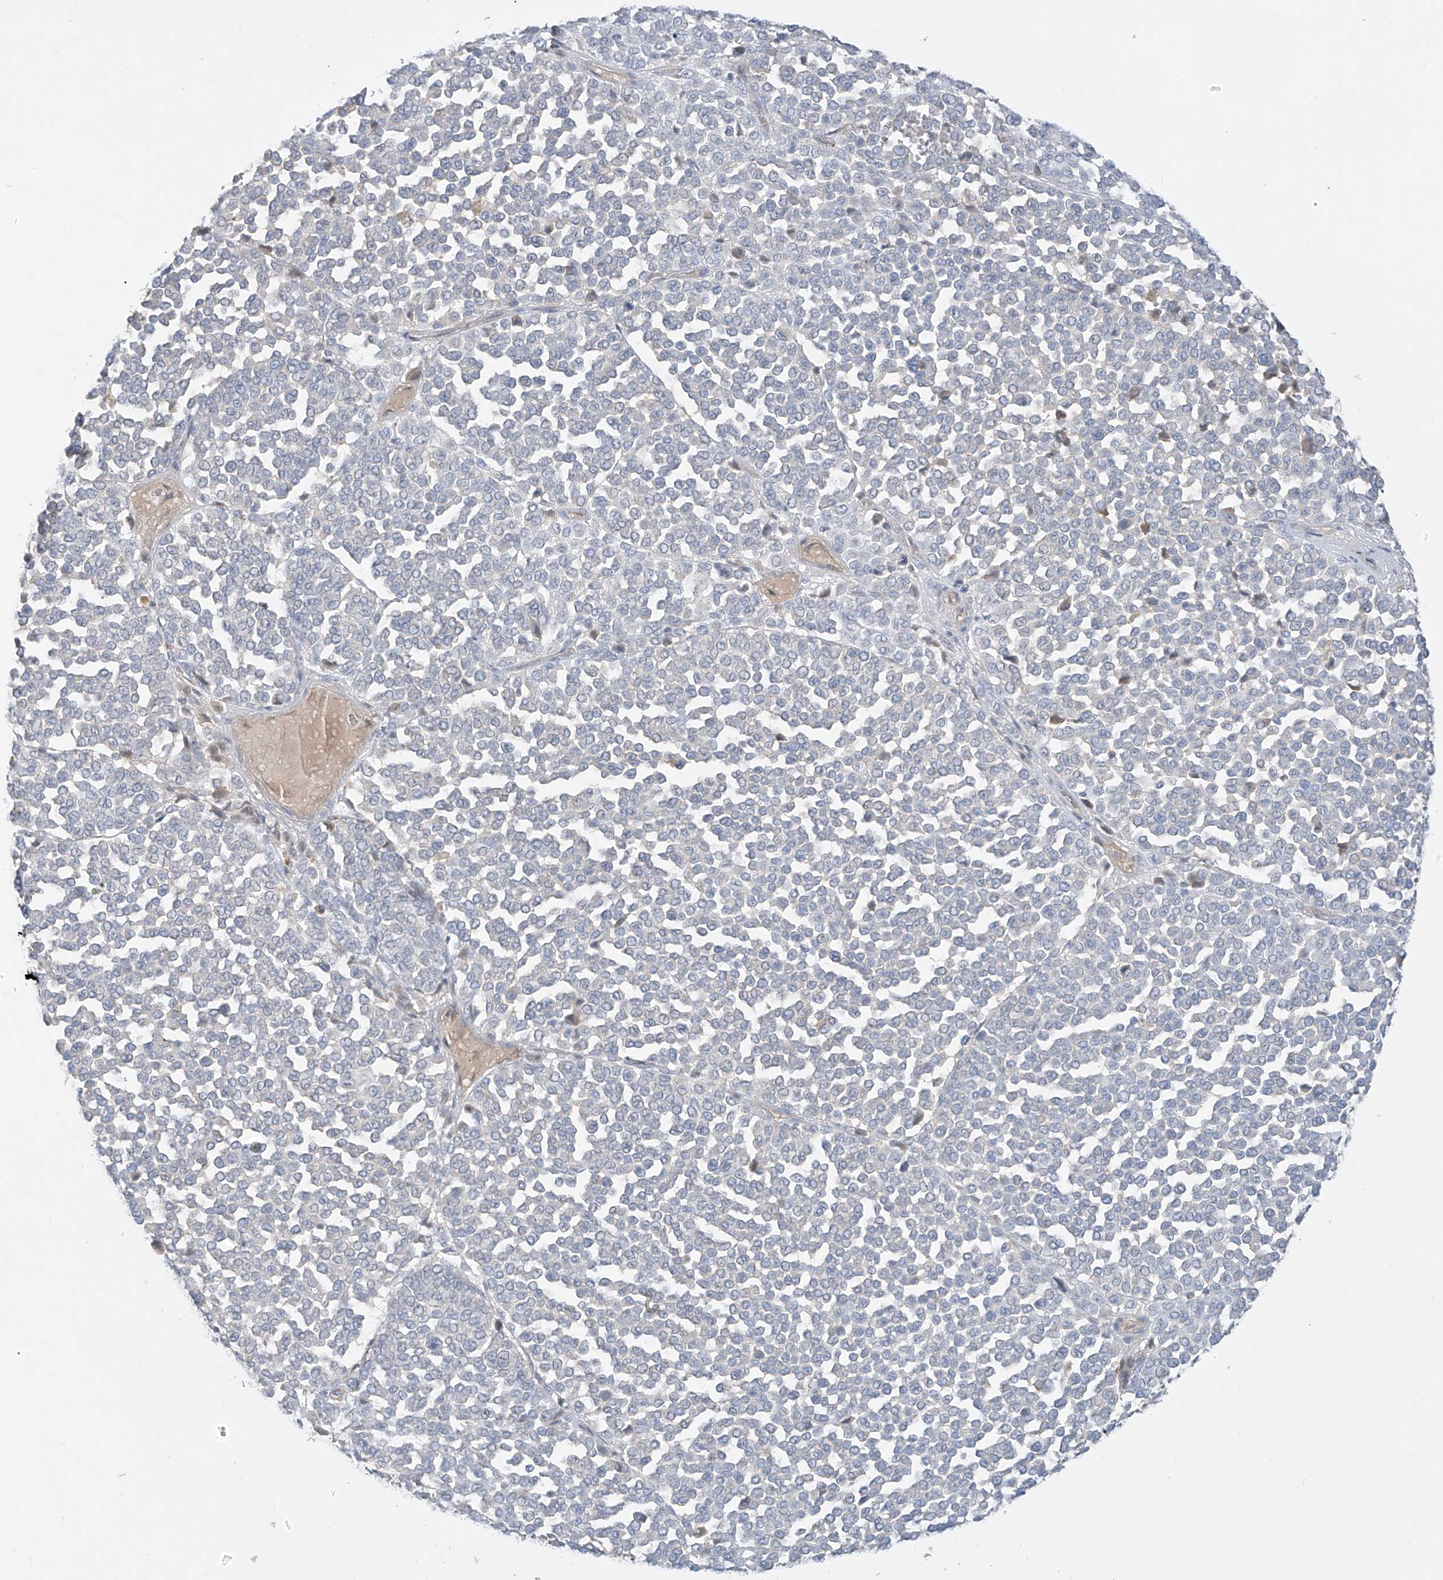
{"staining": {"intensity": "negative", "quantity": "none", "location": "none"}, "tissue": "melanoma", "cell_type": "Tumor cells", "image_type": "cancer", "snomed": [{"axis": "morphology", "description": "Malignant melanoma, Metastatic site"}, {"axis": "topography", "description": "Pancreas"}], "caption": "Tumor cells show no significant protein expression in malignant melanoma (metastatic site).", "gene": "C2orf42", "patient": {"sex": "female", "age": 30}}